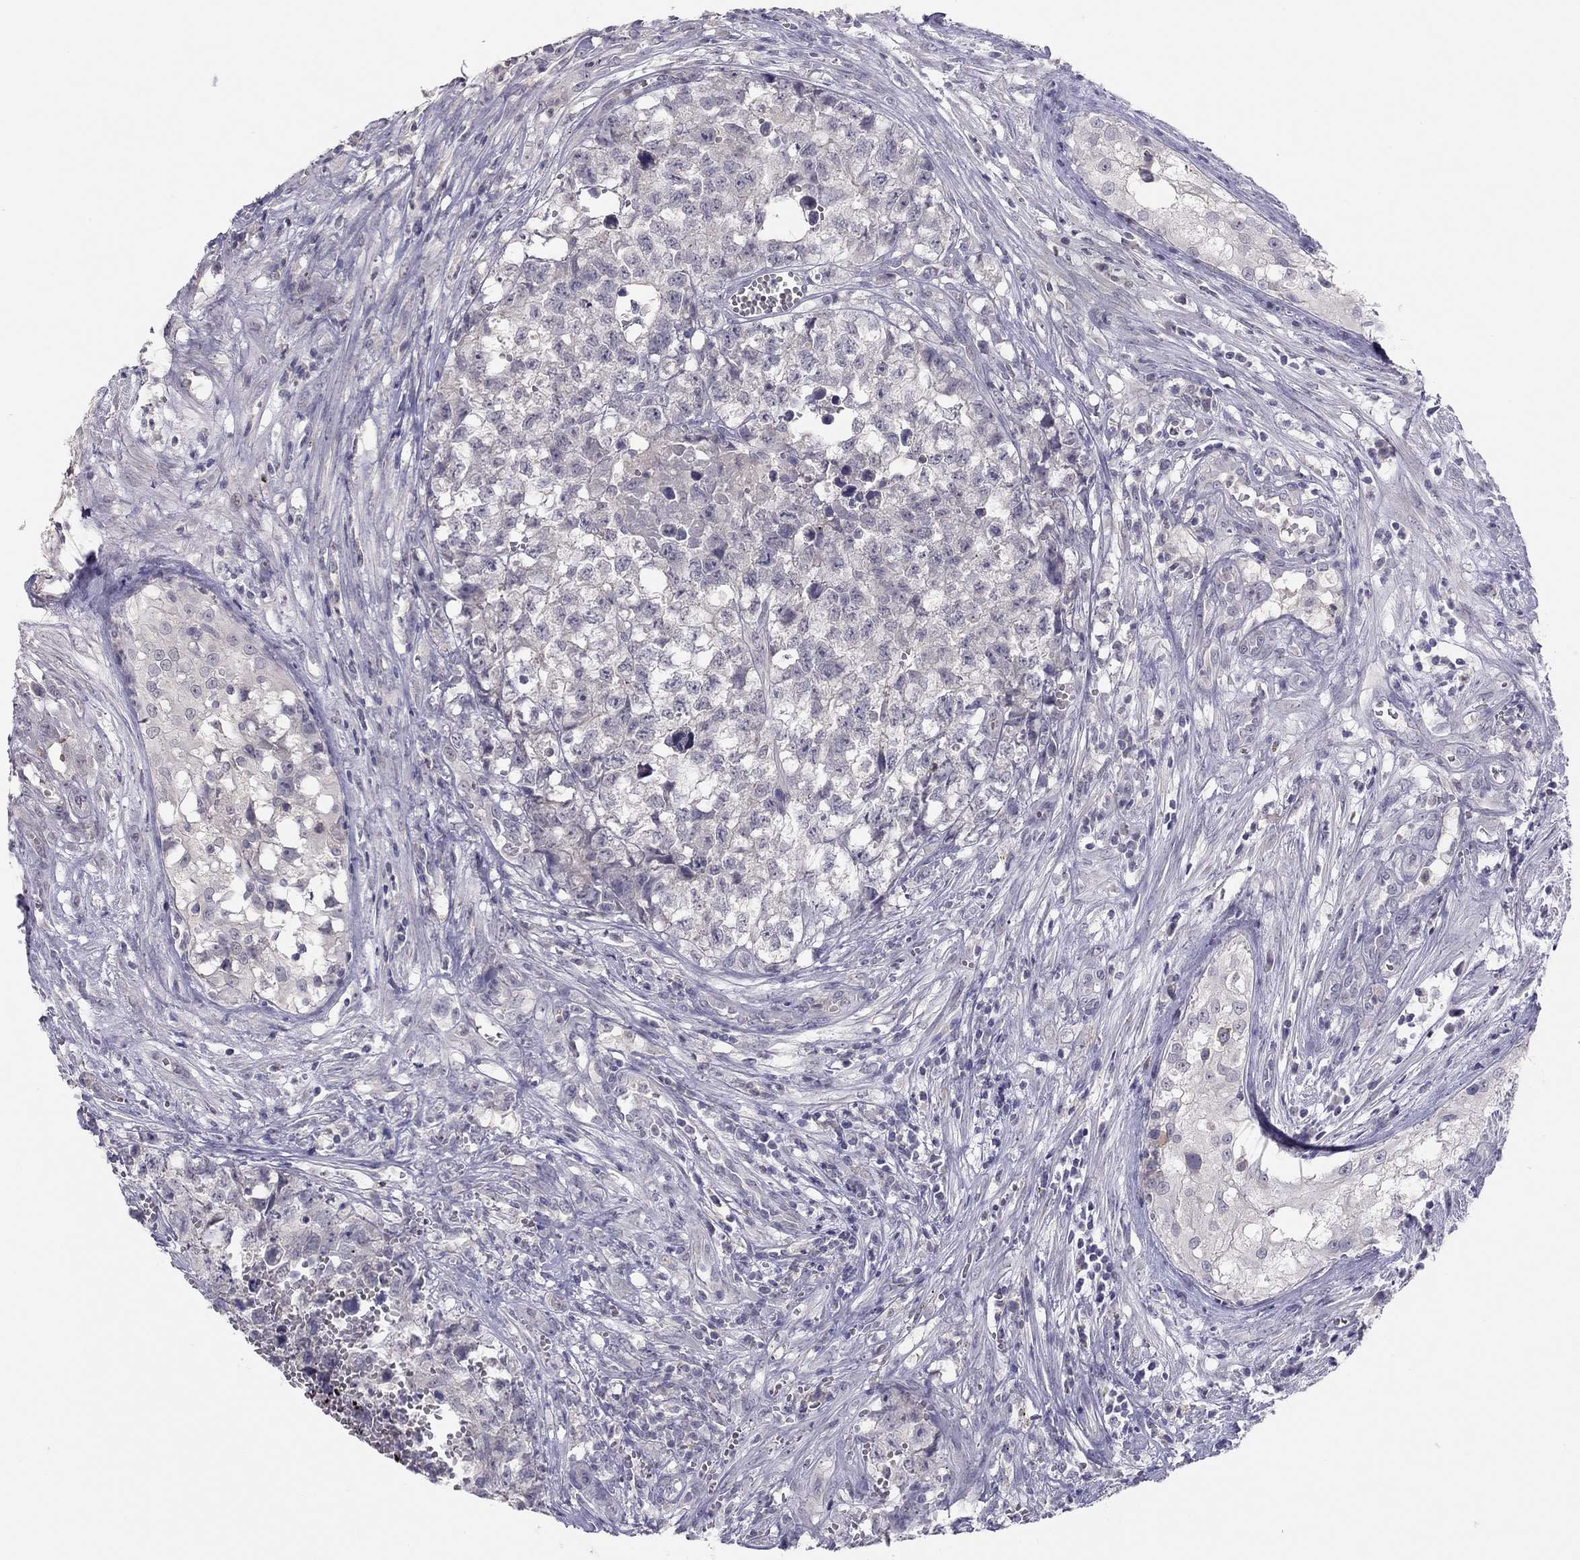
{"staining": {"intensity": "negative", "quantity": "none", "location": "none"}, "tissue": "testis cancer", "cell_type": "Tumor cells", "image_type": "cancer", "snomed": [{"axis": "morphology", "description": "Seminoma, NOS"}, {"axis": "morphology", "description": "Carcinoma, Embryonal, NOS"}, {"axis": "topography", "description": "Testis"}], "caption": "Immunohistochemical staining of human testis cancer (seminoma) exhibits no significant staining in tumor cells. Brightfield microscopy of IHC stained with DAB (3,3'-diaminobenzidine) (brown) and hematoxylin (blue), captured at high magnification.", "gene": "ADORA2A", "patient": {"sex": "male", "age": 22}}